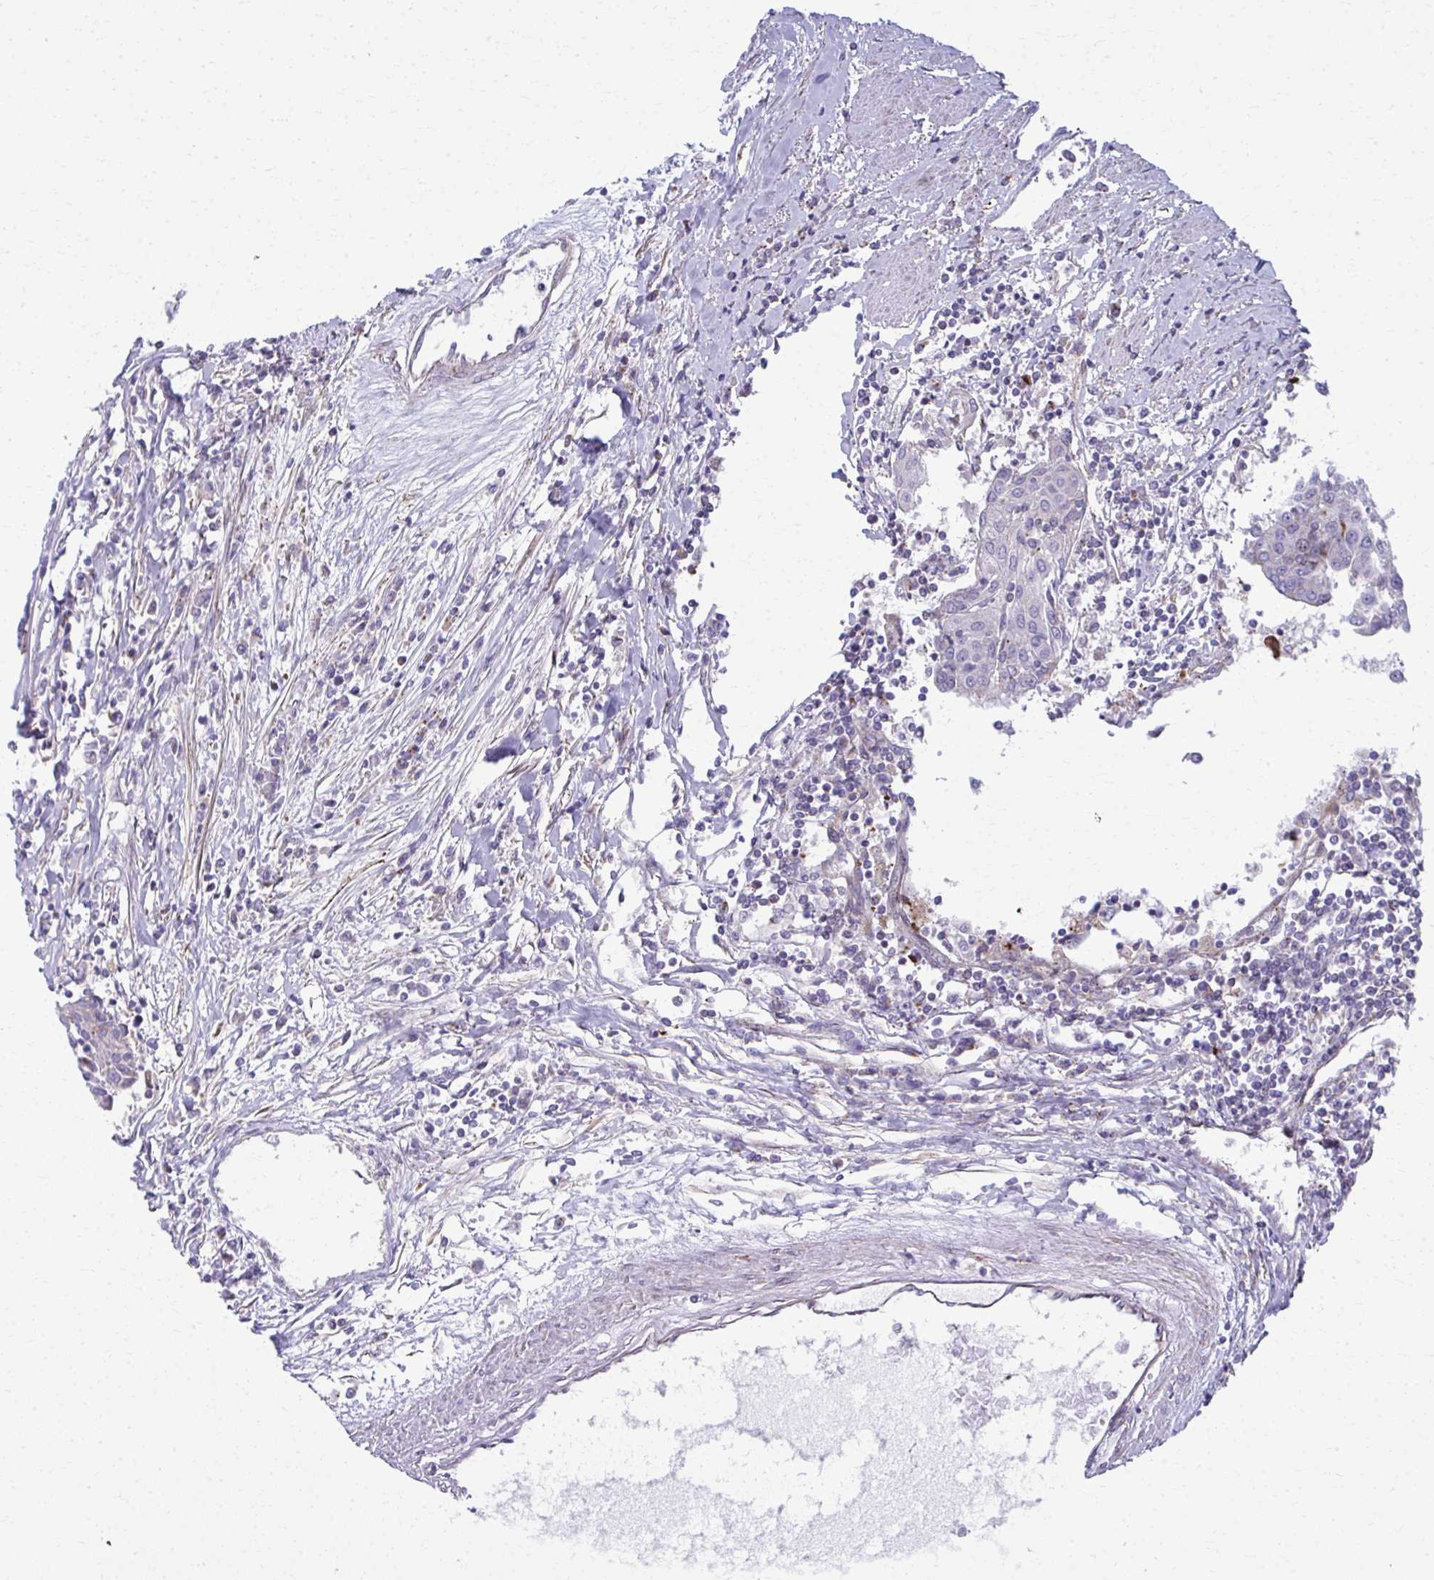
{"staining": {"intensity": "negative", "quantity": "none", "location": "none"}, "tissue": "urothelial cancer", "cell_type": "Tumor cells", "image_type": "cancer", "snomed": [{"axis": "morphology", "description": "Urothelial carcinoma, High grade"}, {"axis": "topography", "description": "Urinary bladder"}], "caption": "Tumor cells show no significant protein expression in high-grade urothelial carcinoma.", "gene": "LRRC4B", "patient": {"sex": "female", "age": 85}}